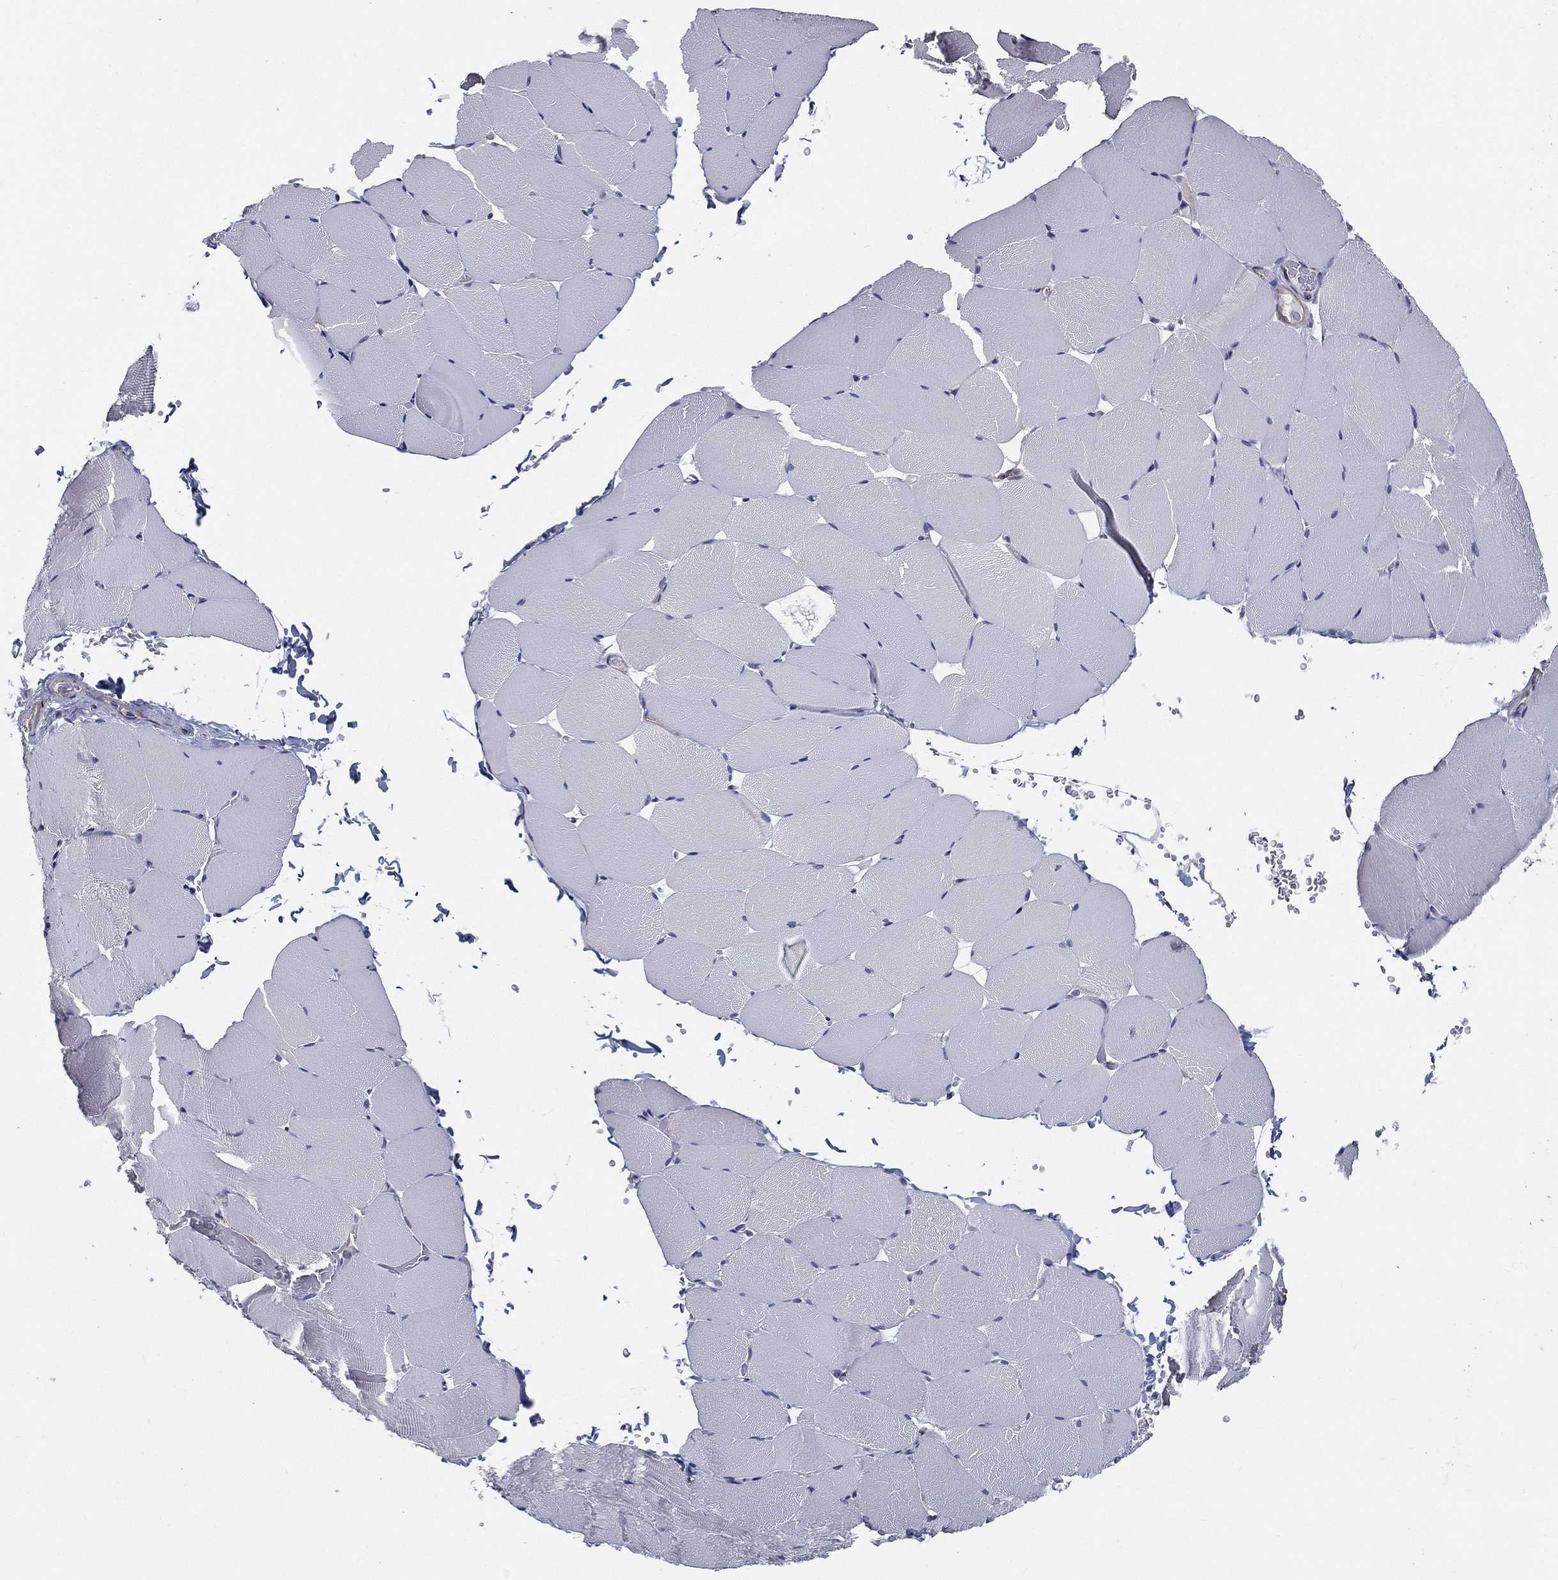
{"staining": {"intensity": "negative", "quantity": "none", "location": "none"}, "tissue": "skeletal muscle", "cell_type": "Myocytes", "image_type": "normal", "snomed": [{"axis": "morphology", "description": "Normal tissue, NOS"}, {"axis": "topography", "description": "Skeletal muscle"}], "caption": "Myocytes are negative for protein expression in unremarkable human skeletal muscle.", "gene": "LRRC56", "patient": {"sex": "female", "age": 37}}